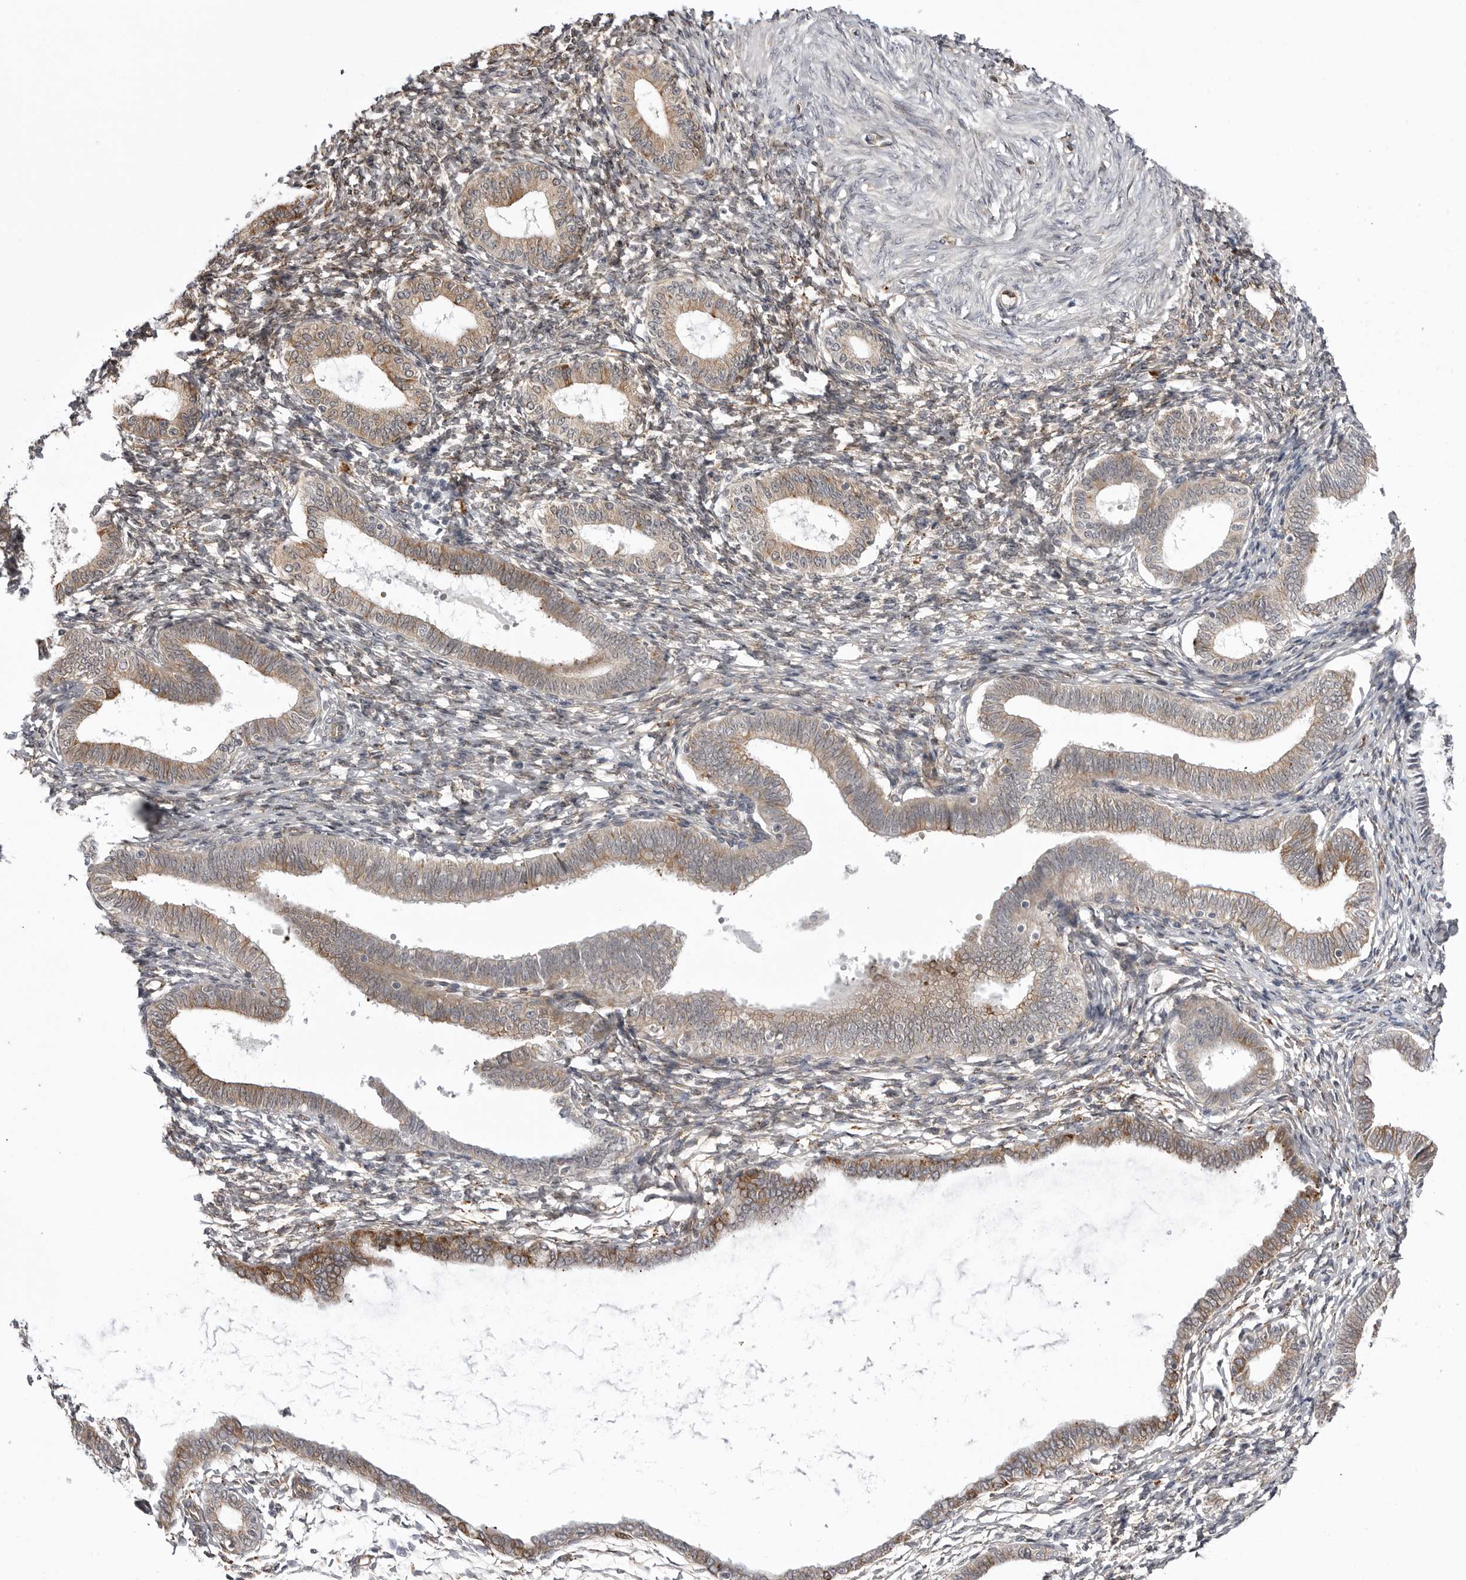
{"staining": {"intensity": "weak", "quantity": "25%-75%", "location": "cytoplasmic/membranous"}, "tissue": "endometrium", "cell_type": "Cells in endometrial stroma", "image_type": "normal", "snomed": [{"axis": "morphology", "description": "Normal tissue, NOS"}, {"axis": "topography", "description": "Endometrium"}], "caption": "DAB immunohistochemical staining of unremarkable human endometrium demonstrates weak cytoplasmic/membranous protein staining in about 25%-75% of cells in endometrial stroma. (brown staining indicates protein expression, while blue staining denotes nuclei).", "gene": "ARL5A", "patient": {"sex": "female", "age": 77}}